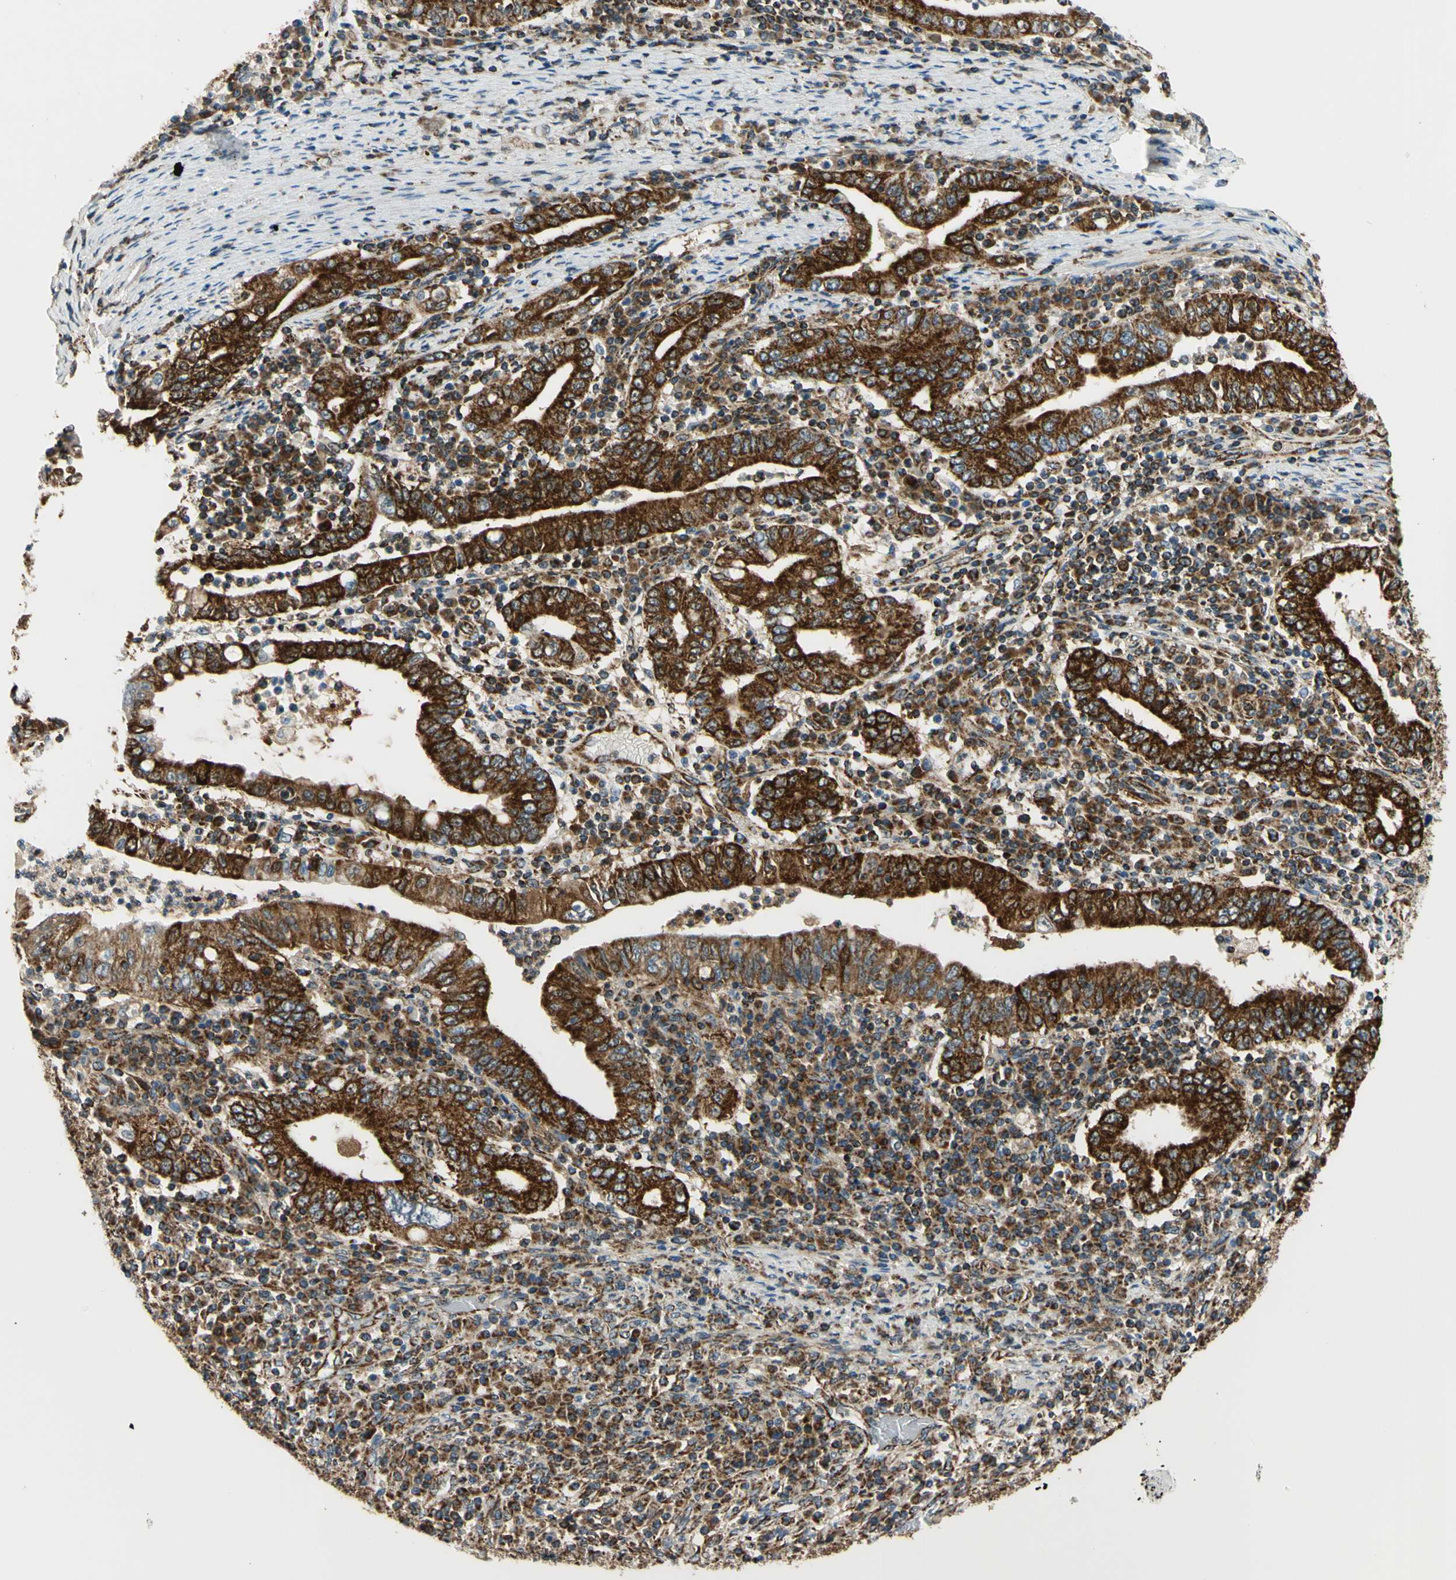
{"staining": {"intensity": "strong", "quantity": ">75%", "location": "cytoplasmic/membranous"}, "tissue": "stomach cancer", "cell_type": "Tumor cells", "image_type": "cancer", "snomed": [{"axis": "morphology", "description": "Normal tissue, NOS"}, {"axis": "morphology", "description": "Adenocarcinoma, NOS"}, {"axis": "topography", "description": "Esophagus"}, {"axis": "topography", "description": "Stomach, upper"}, {"axis": "topography", "description": "Peripheral nerve tissue"}], "caption": "Stomach adenocarcinoma was stained to show a protein in brown. There is high levels of strong cytoplasmic/membranous staining in approximately >75% of tumor cells.", "gene": "MAVS", "patient": {"sex": "male", "age": 62}}